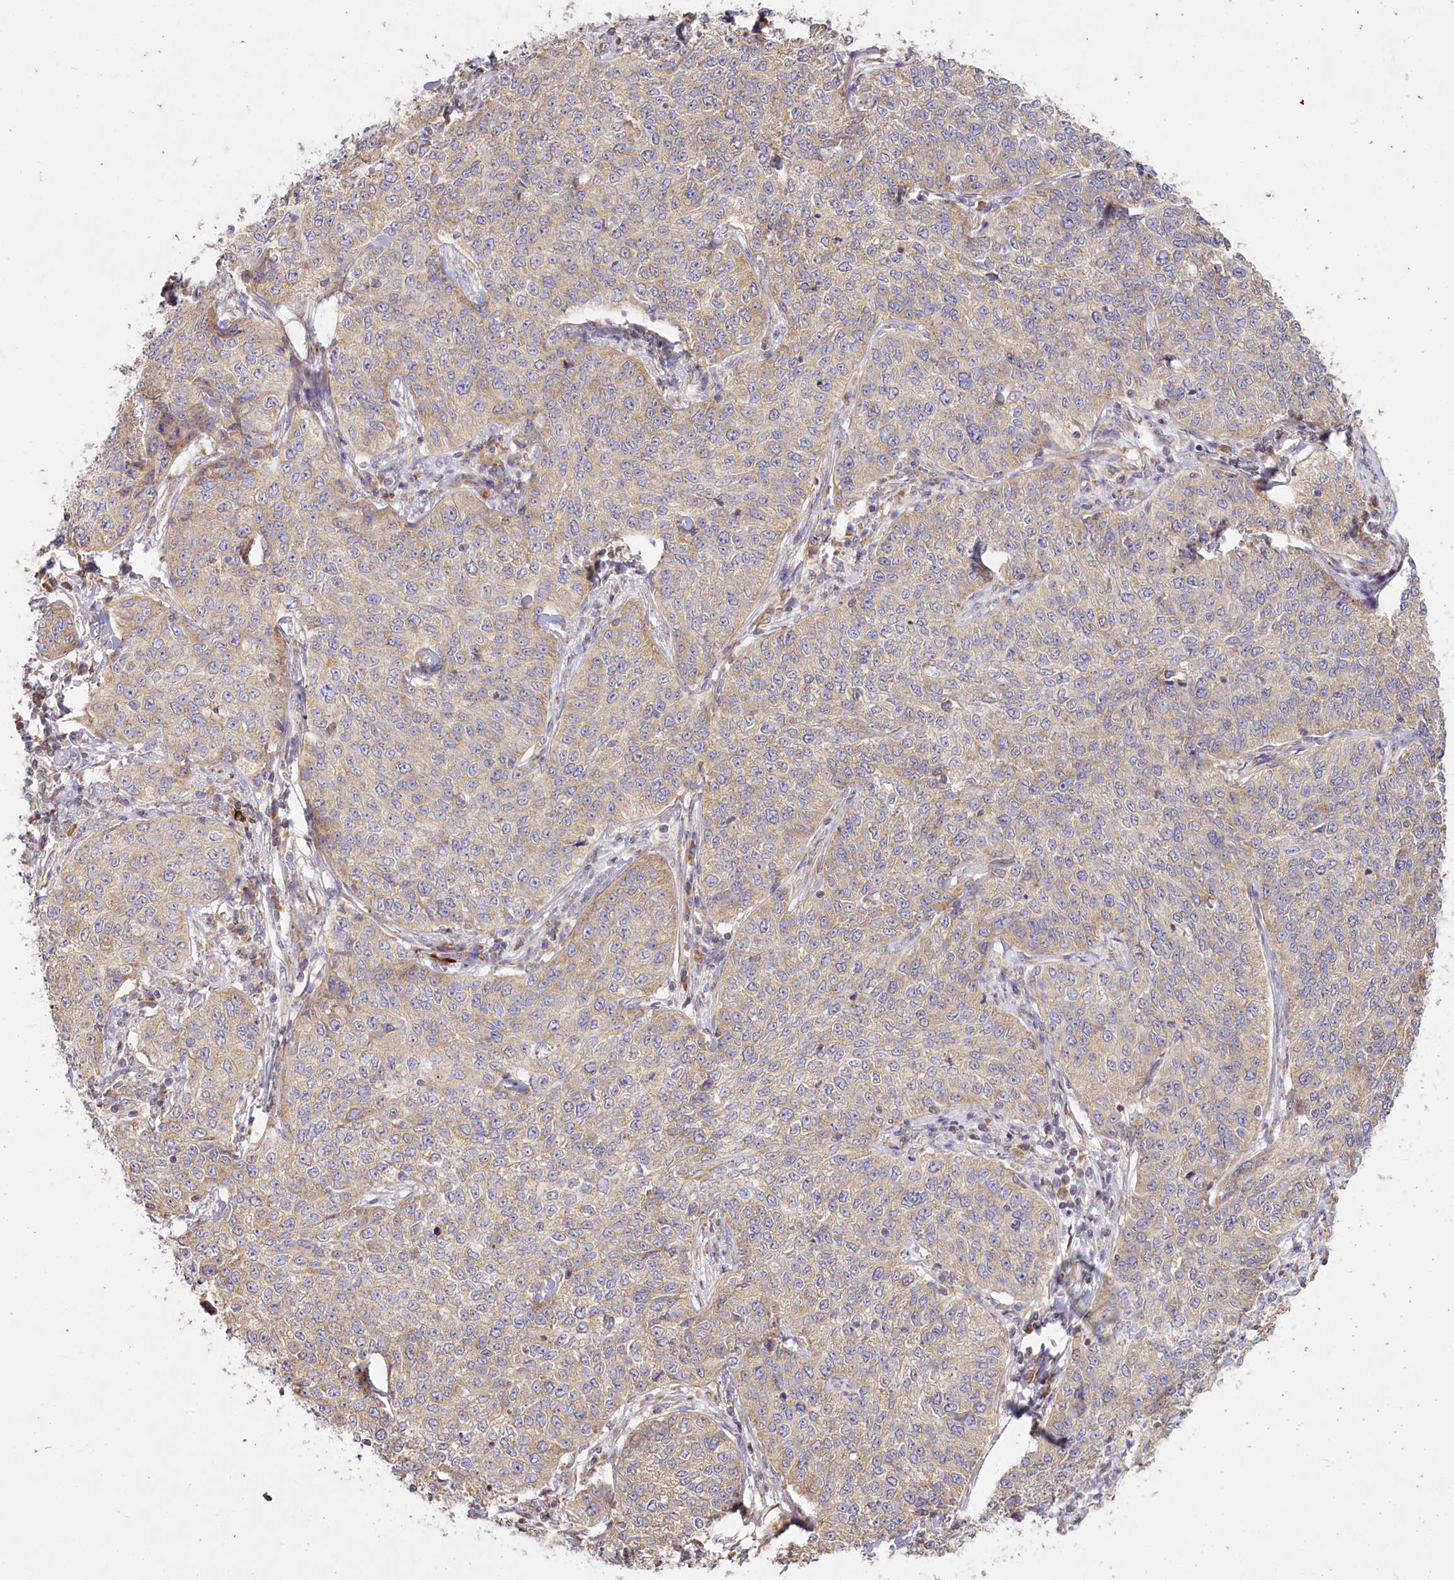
{"staining": {"intensity": "weak", "quantity": ">75%", "location": "cytoplasmic/membranous"}, "tissue": "cervical cancer", "cell_type": "Tumor cells", "image_type": "cancer", "snomed": [{"axis": "morphology", "description": "Squamous cell carcinoma, NOS"}, {"axis": "topography", "description": "Cervix"}], "caption": "Immunohistochemical staining of human cervical cancer displays low levels of weak cytoplasmic/membranous protein expression in approximately >75% of tumor cells. The protein is shown in brown color, while the nuclei are stained blue.", "gene": "ACOX2", "patient": {"sex": "female", "age": 35}}